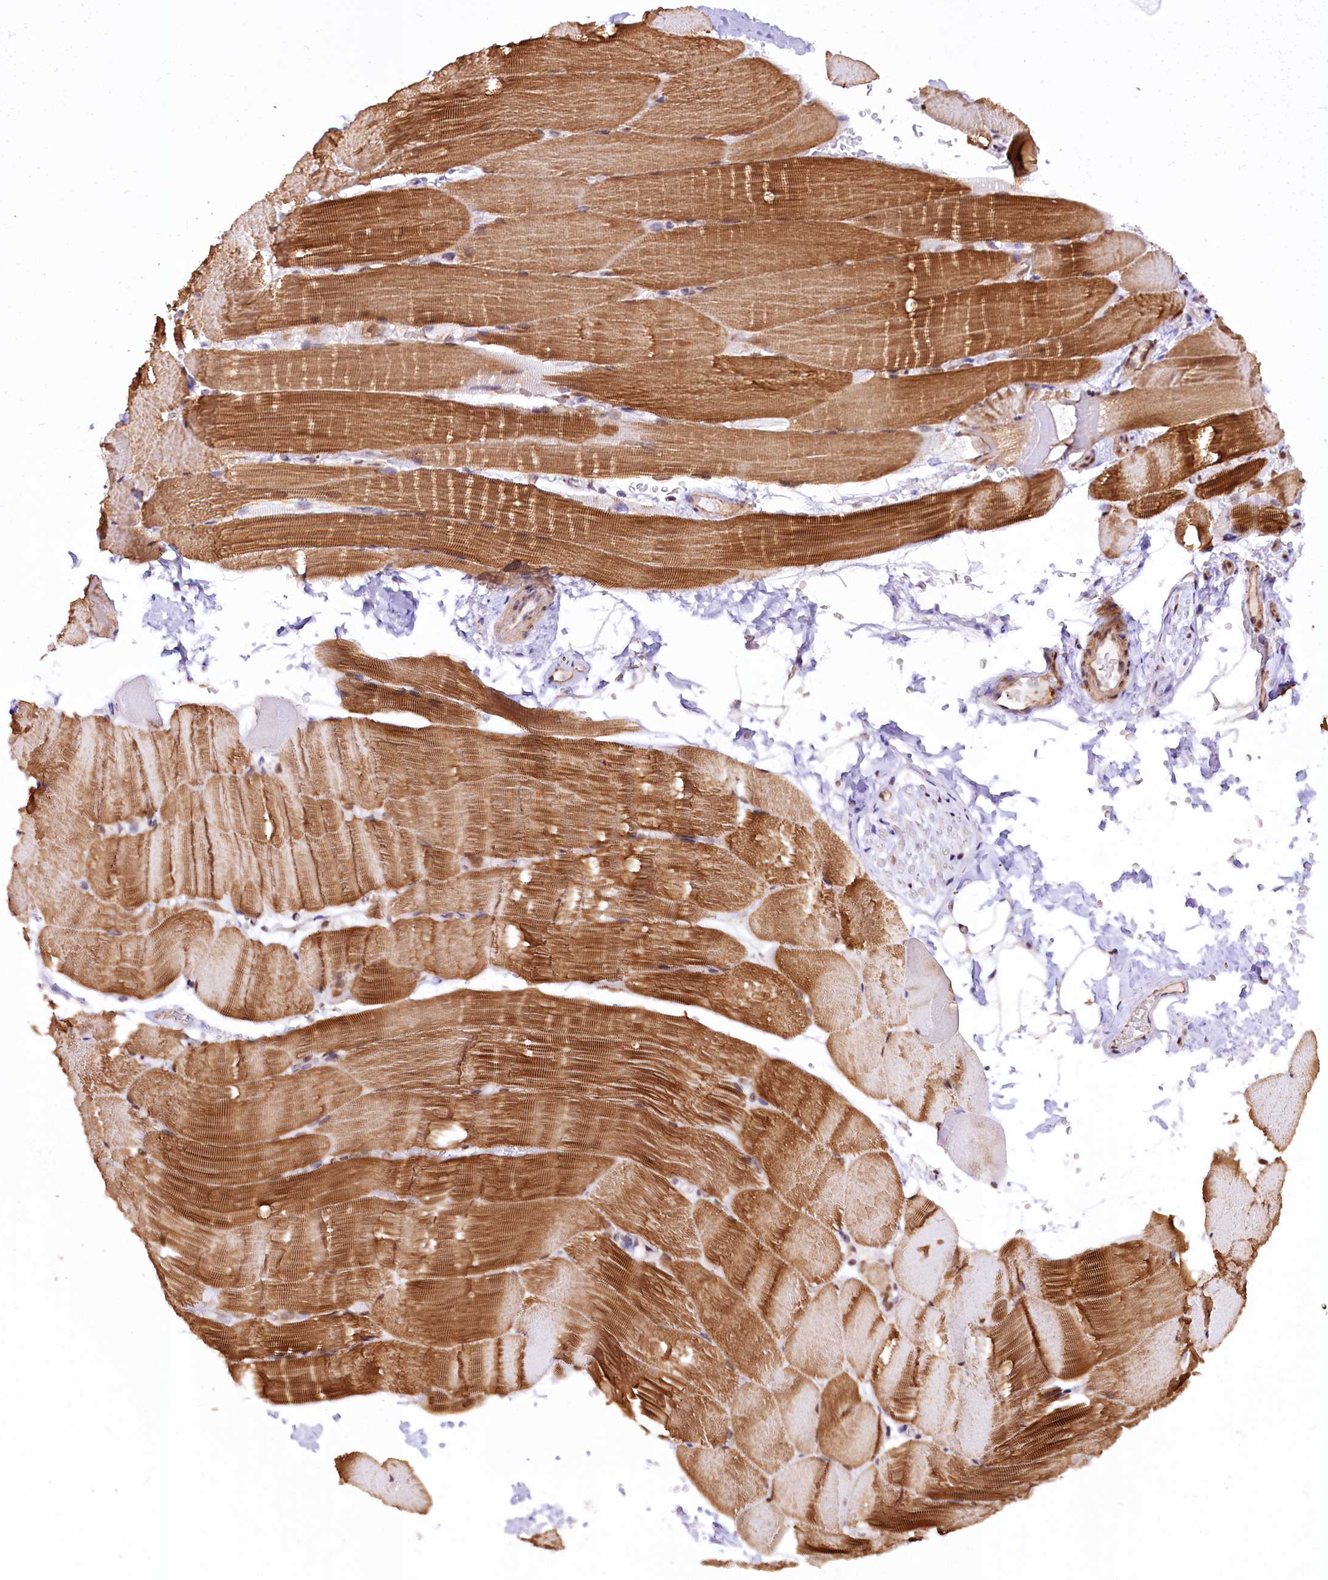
{"staining": {"intensity": "moderate", "quantity": ">75%", "location": "cytoplasmic/membranous"}, "tissue": "skeletal muscle", "cell_type": "Myocytes", "image_type": "normal", "snomed": [{"axis": "morphology", "description": "Normal tissue, NOS"}, {"axis": "topography", "description": "Skeletal muscle"}, {"axis": "topography", "description": "Parathyroid gland"}], "caption": "Human skeletal muscle stained with a brown dye demonstrates moderate cytoplasmic/membranous positive staining in approximately >75% of myocytes.", "gene": "ST7", "patient": {"sex": "female", "age": 37}}